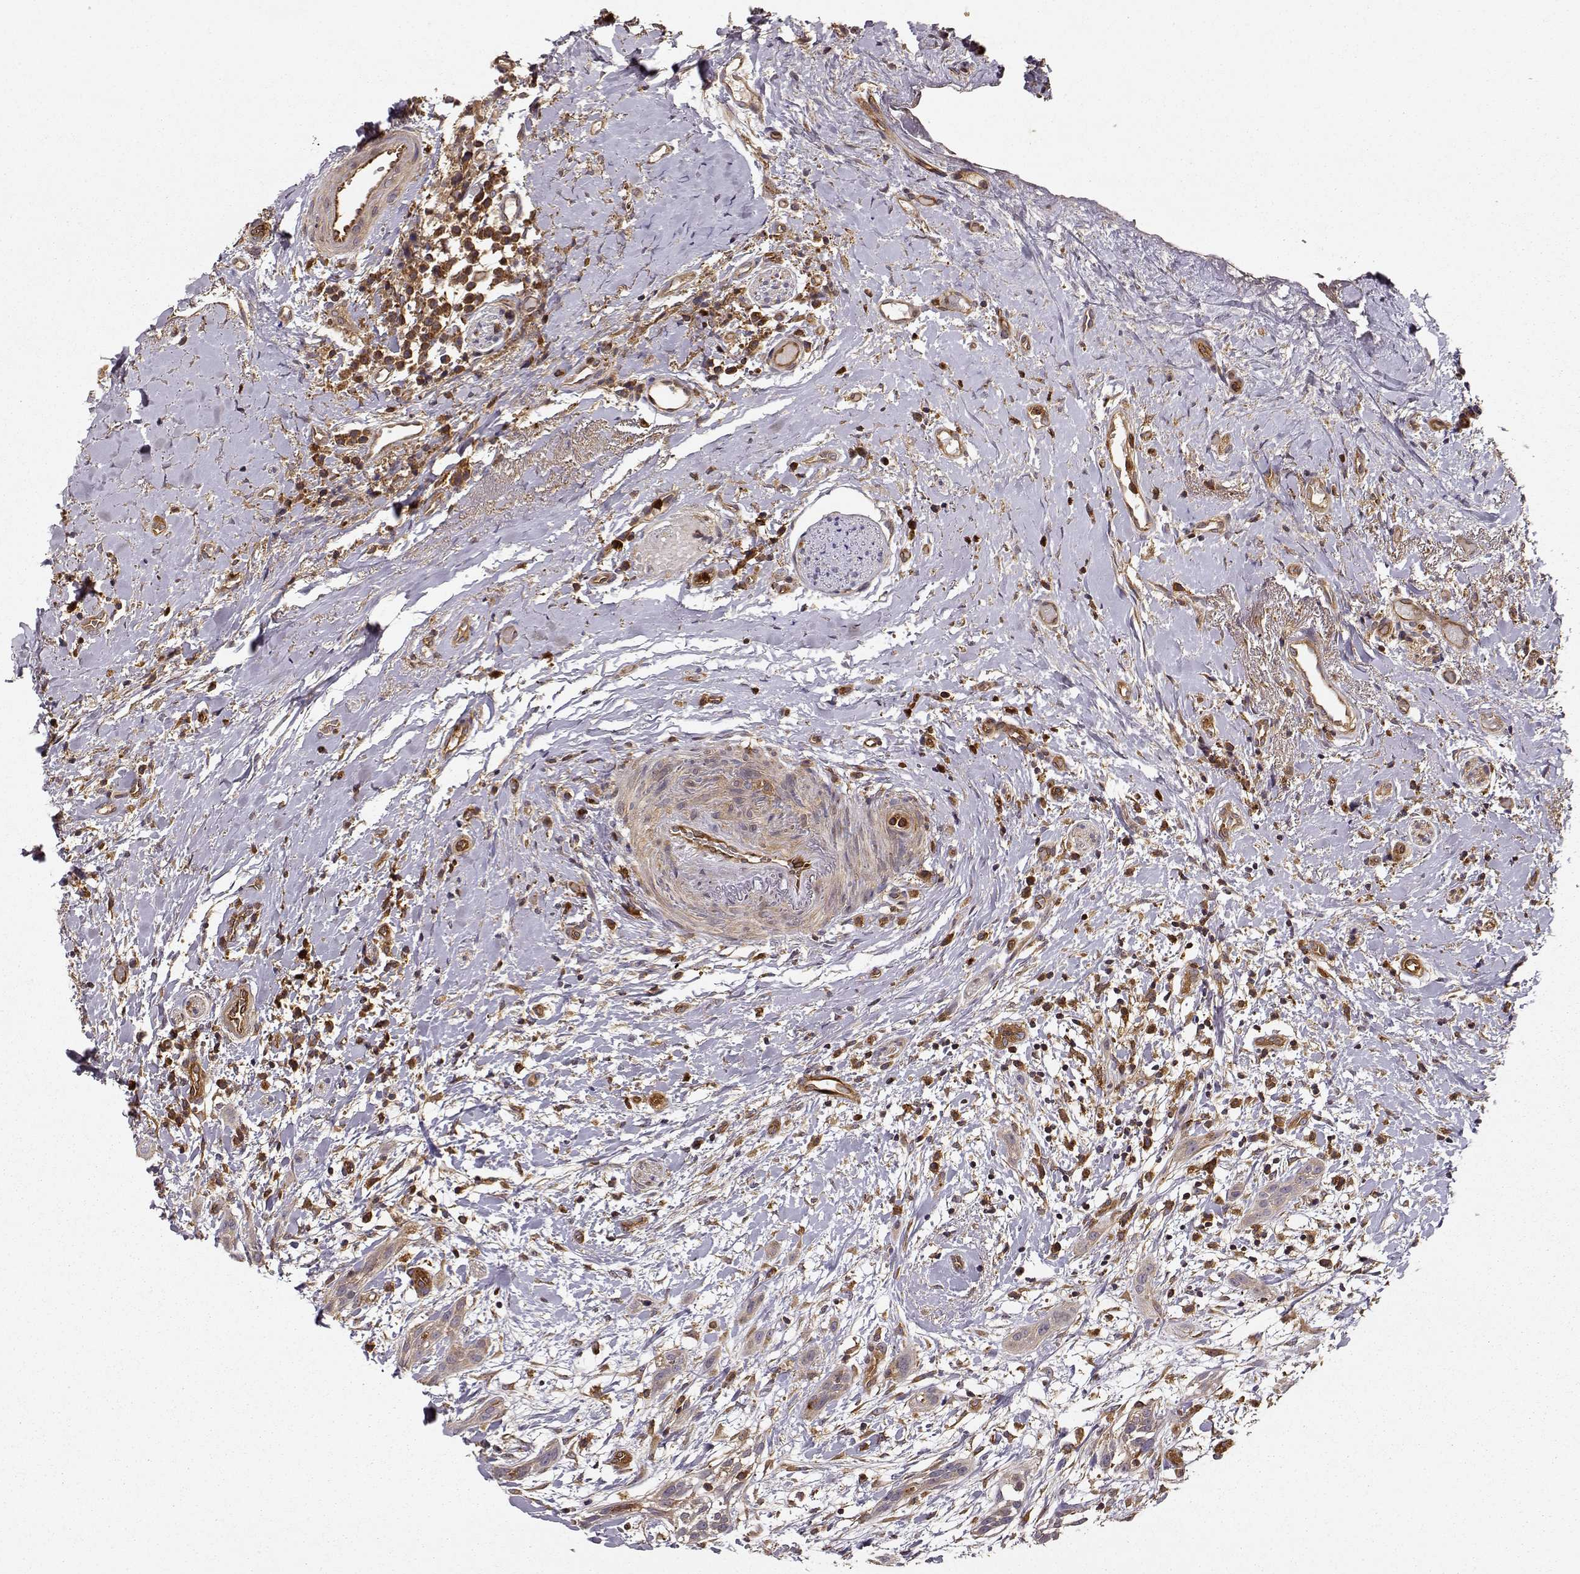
{"staining": {"intensity": "weak", "quantity": ">75%", "location": "cytoplasmic/membranous"}, "tissue": "head and neck cancer", "cell_type": "Tumor cells", "image_type": "cancer", "snomed": [{"axis": "morphology", "description": "Normal tissue, NOS"}, {"axis": "morphology", "description": "Squamous cell carcinoma, NOS"}, {"axis": "topography", "description": "Oral tissue"}, {"axis": "topography", "description": "Salivary gland"}, {"axis": "topography", "description": "Head-Neck"}], "caption": "Human head and neck cancer (squamous cell carcinoma) stained for a protein (brown) displays weak cytoplasmic/membranous positive expression in about >75% of tumor cells.", "gene": "ARHGEF2", "patient": {"sex": "female", "age": 62}}